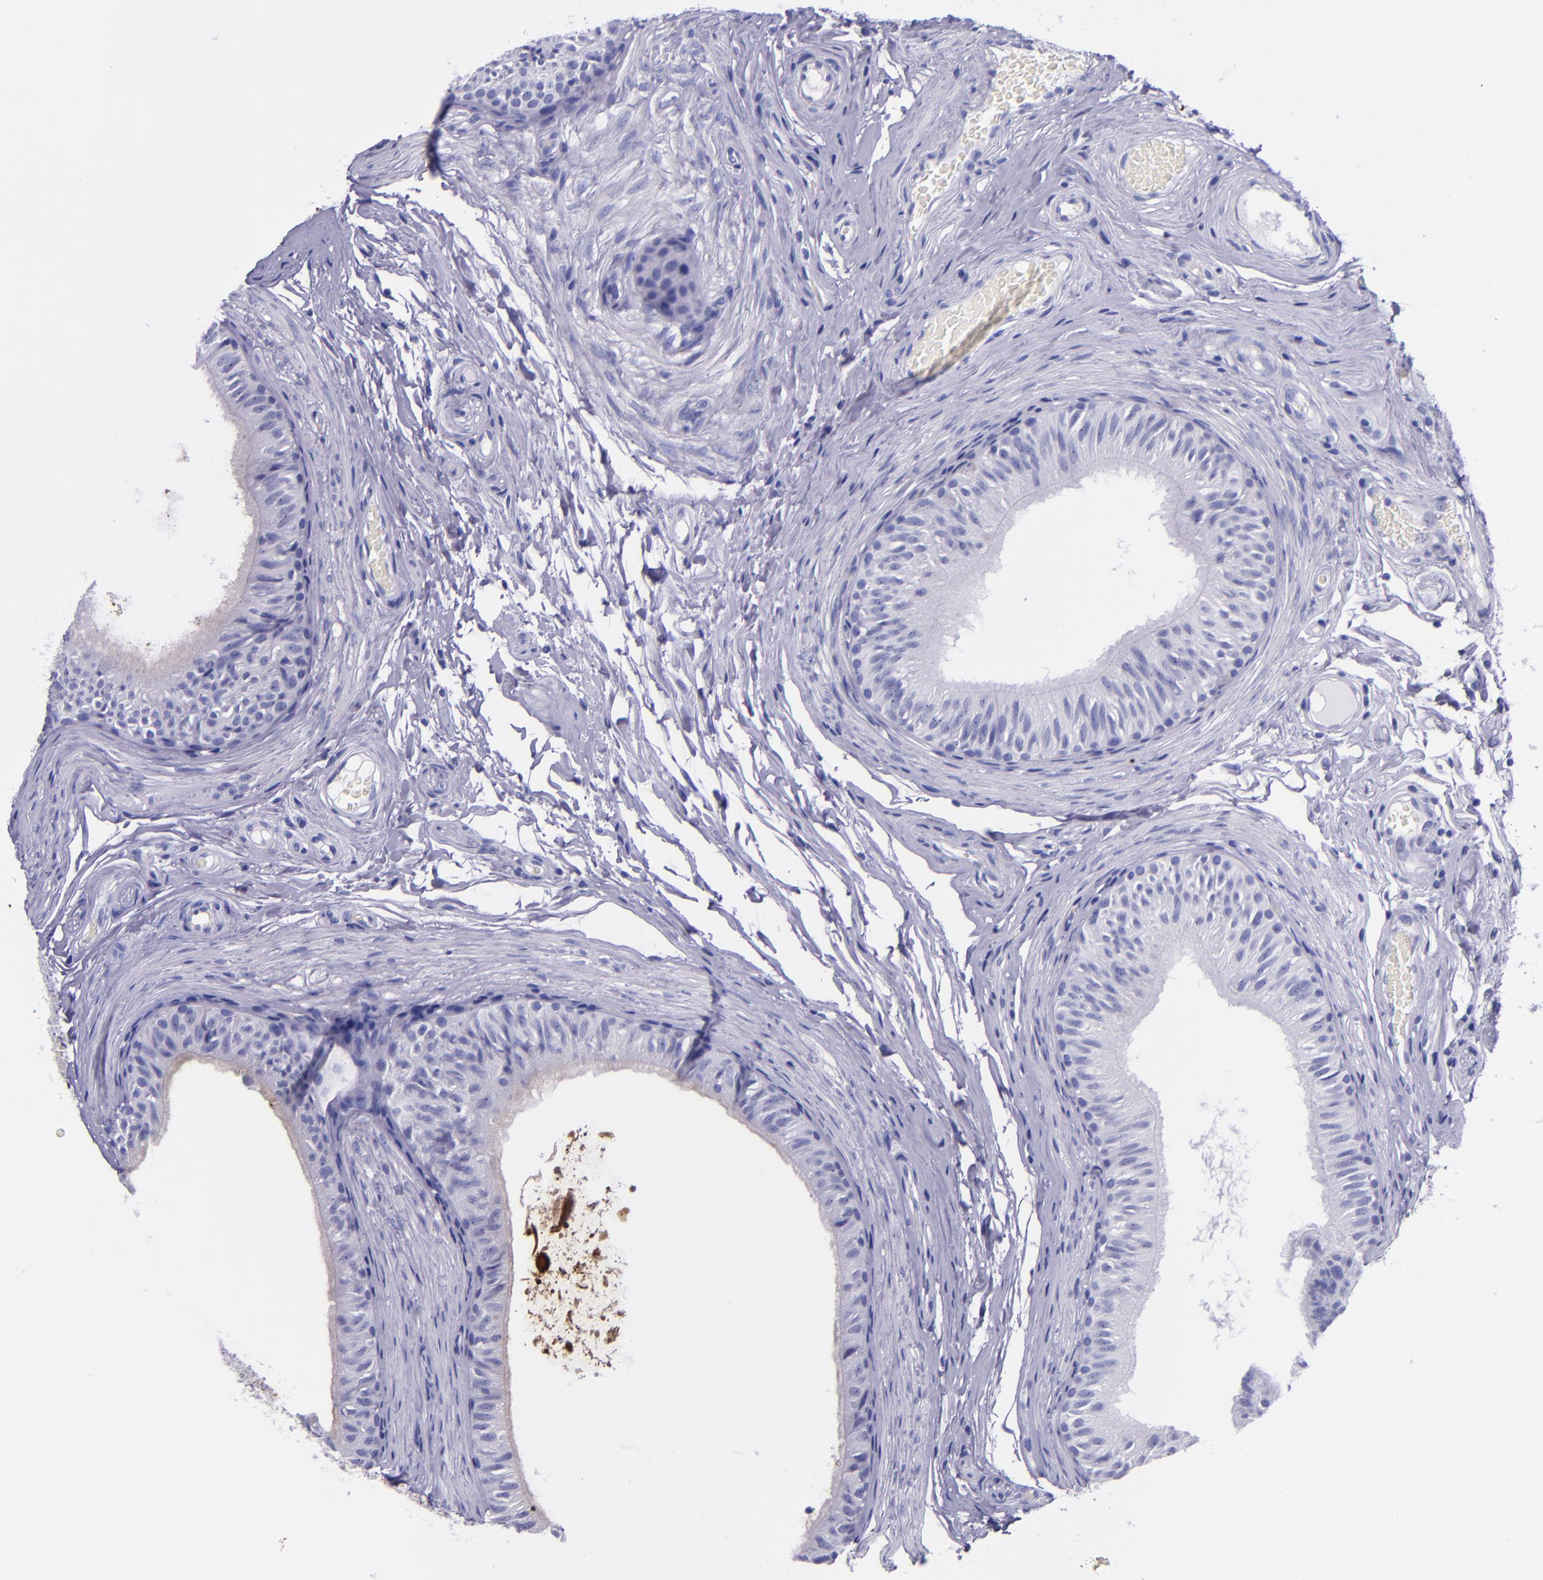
{"staining": {"intensity": "negative", "quantity": "none", "location": "none"}, "tissue": "epididymis", "cell_type": "Glandular cells", "image_type": "normal", "snomed": [{"axis": "morphology", "description": "Normal tissue, NOS"}, {"axis": "topography", "description": "Testis"}, {"axis": "topography", "description": "Epididymis"}], "caption": "Human epididymis stained for a protein using immunohistochemistry (IHC) exhibits no expression in glandular cells.", "gene": "SLPI", "patient": {"sex": "male", "age": 36}}